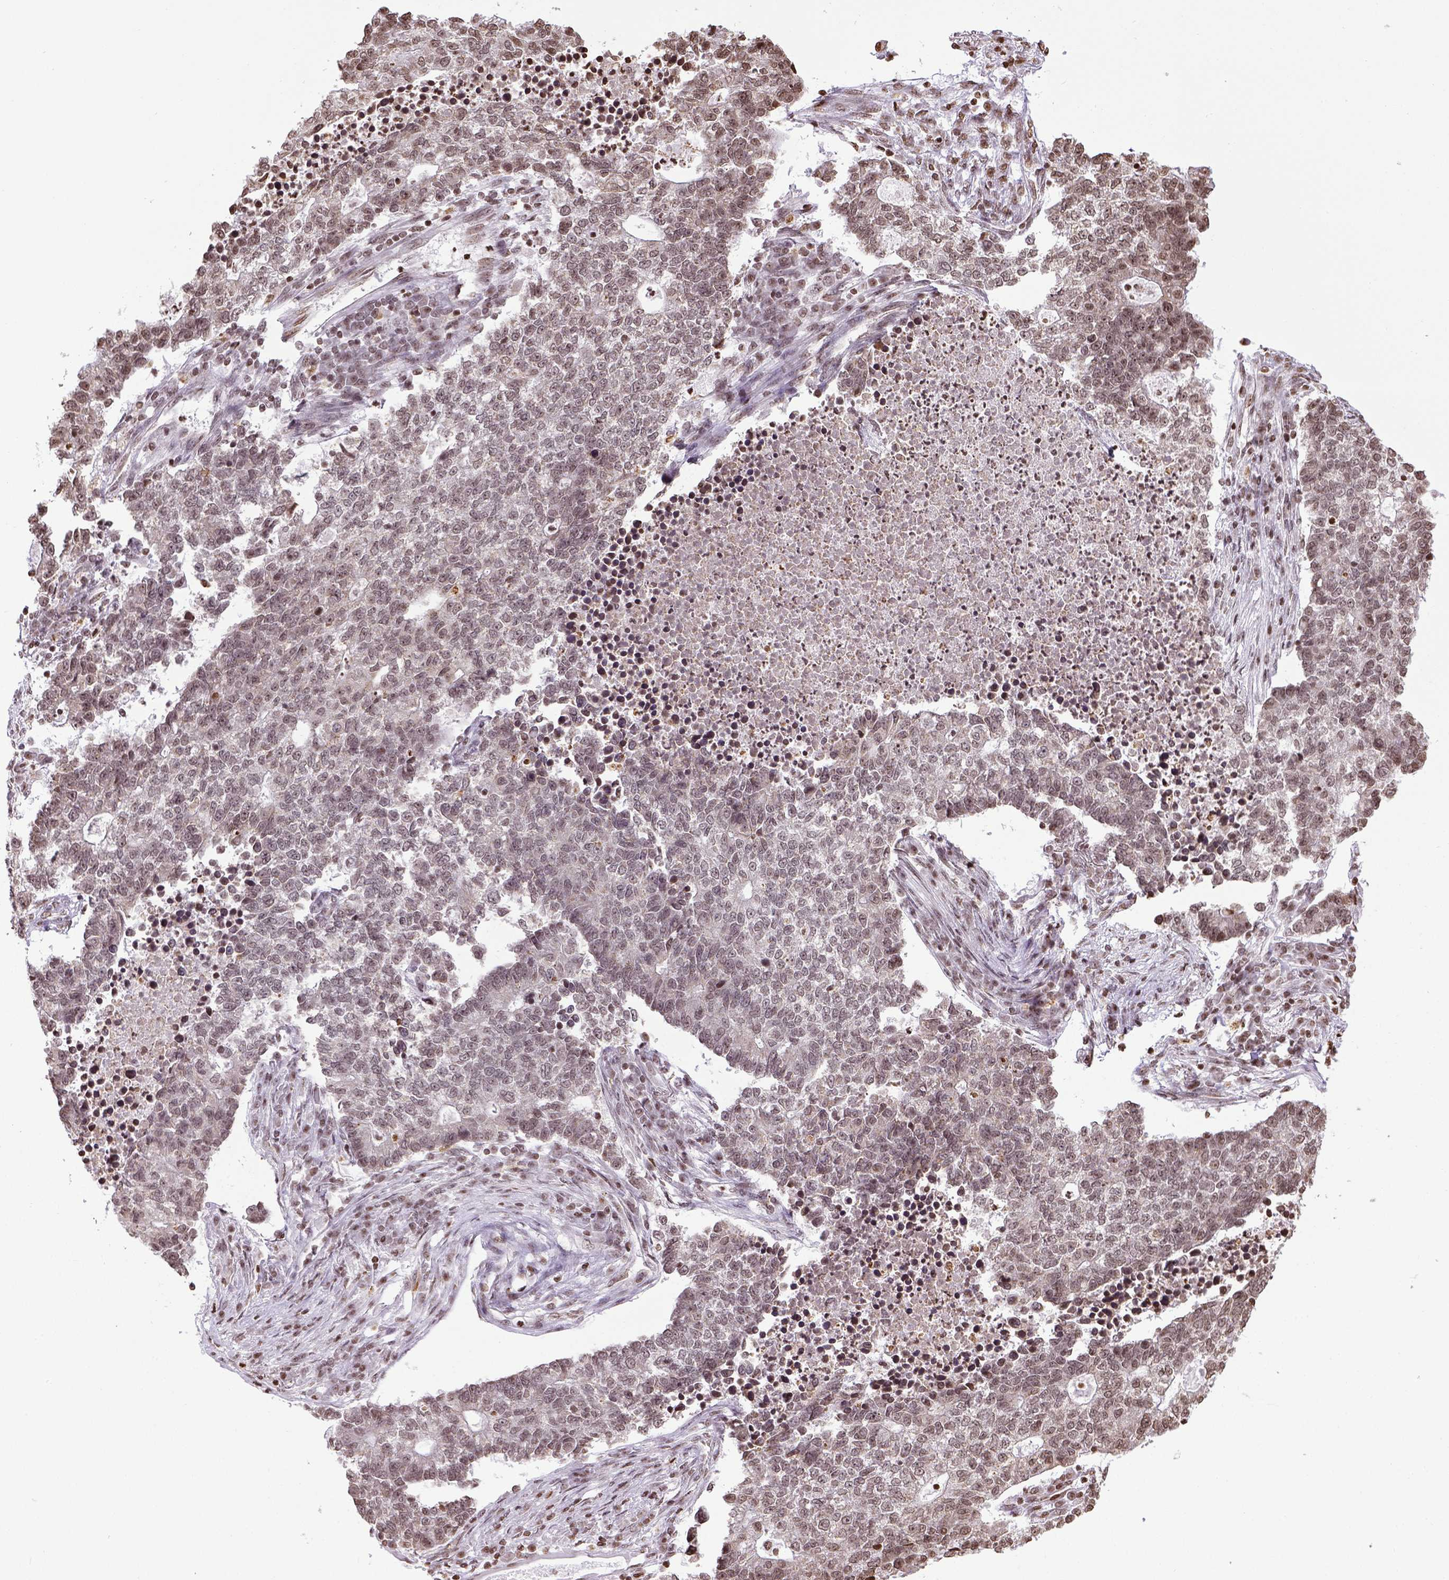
{"staining": {"intensity": "weak", "quantity": ">75%", "location": "nuclear"}, "tissue": "lung cancer", "cell_type": "Tumor cells", "image_type": "cancer", "snomed": [{"axis": "morphology", "description": "Adenocarcinoma, NOS"}, {"axis": "topography", "description": "Lung"}], "caption": "IHC micrograph of human lung cancer (adenocarcinoma) stained for a protein (brown), which demonstrates low levels of weak nuclear expression in about >75% of tumor cells.", "gene": "ZNF75D", "patient": {"sex": "male", "age": 57}}